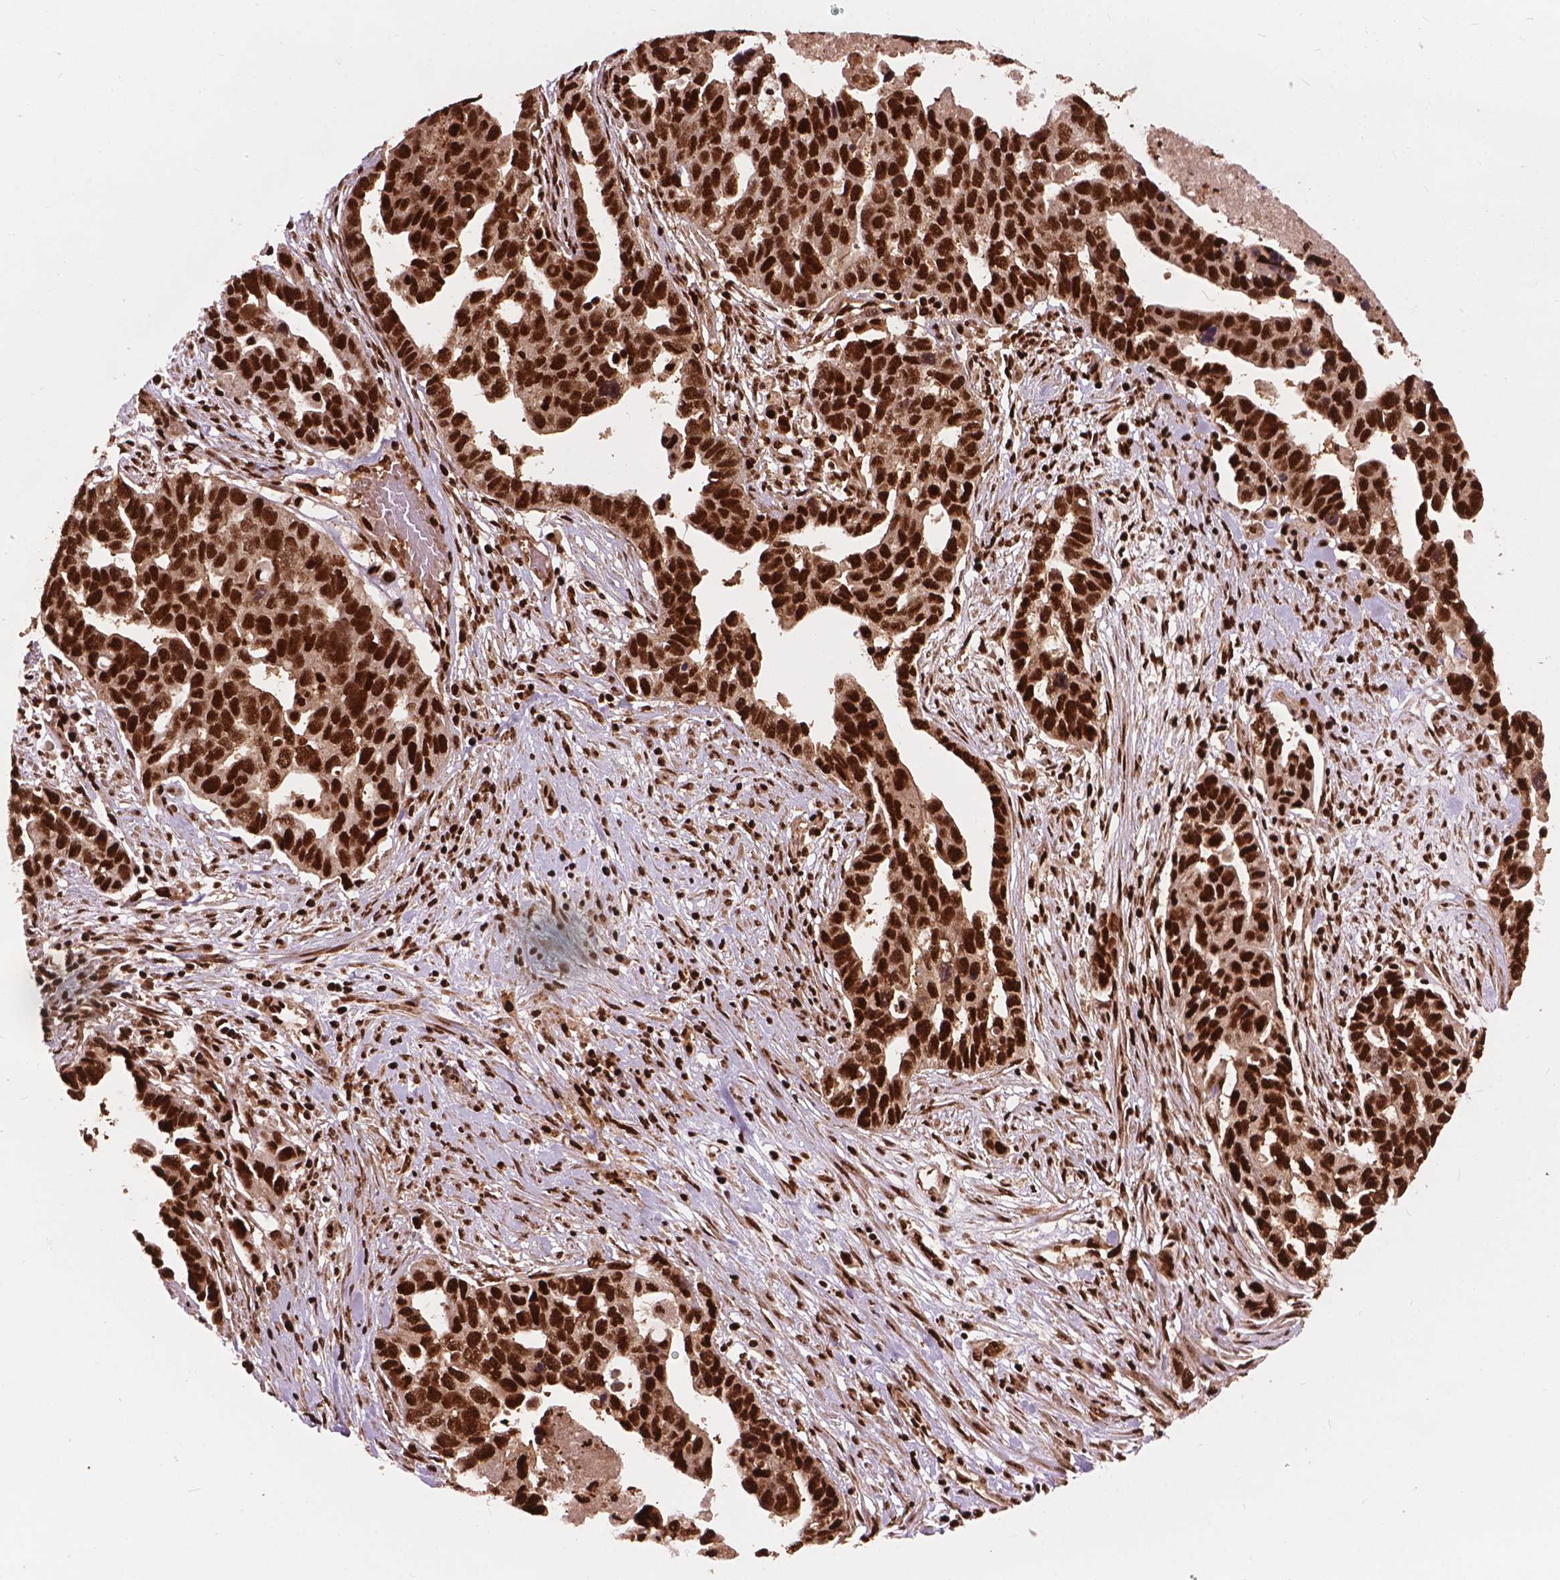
{"staining": {"intensity": "strong", "quantity": ">75%", "location": "nuclear"}, "tissue": "ovarian cancer", "cell_type": "Tumor cells", "image_type": "cancer", "snomed": [{"axis": "morphology", "description": "Cystadenocarcinoma, serous, NOS"}, {"axis": "topography", "description": "Ovary"}], "caption": "Ovarian cancer stained with IHC reveals strong nuclear positivity in approximately >75% of tumor cells.", "gene": "ANP32B", "patient": {"sex": "female", "age": 54}}